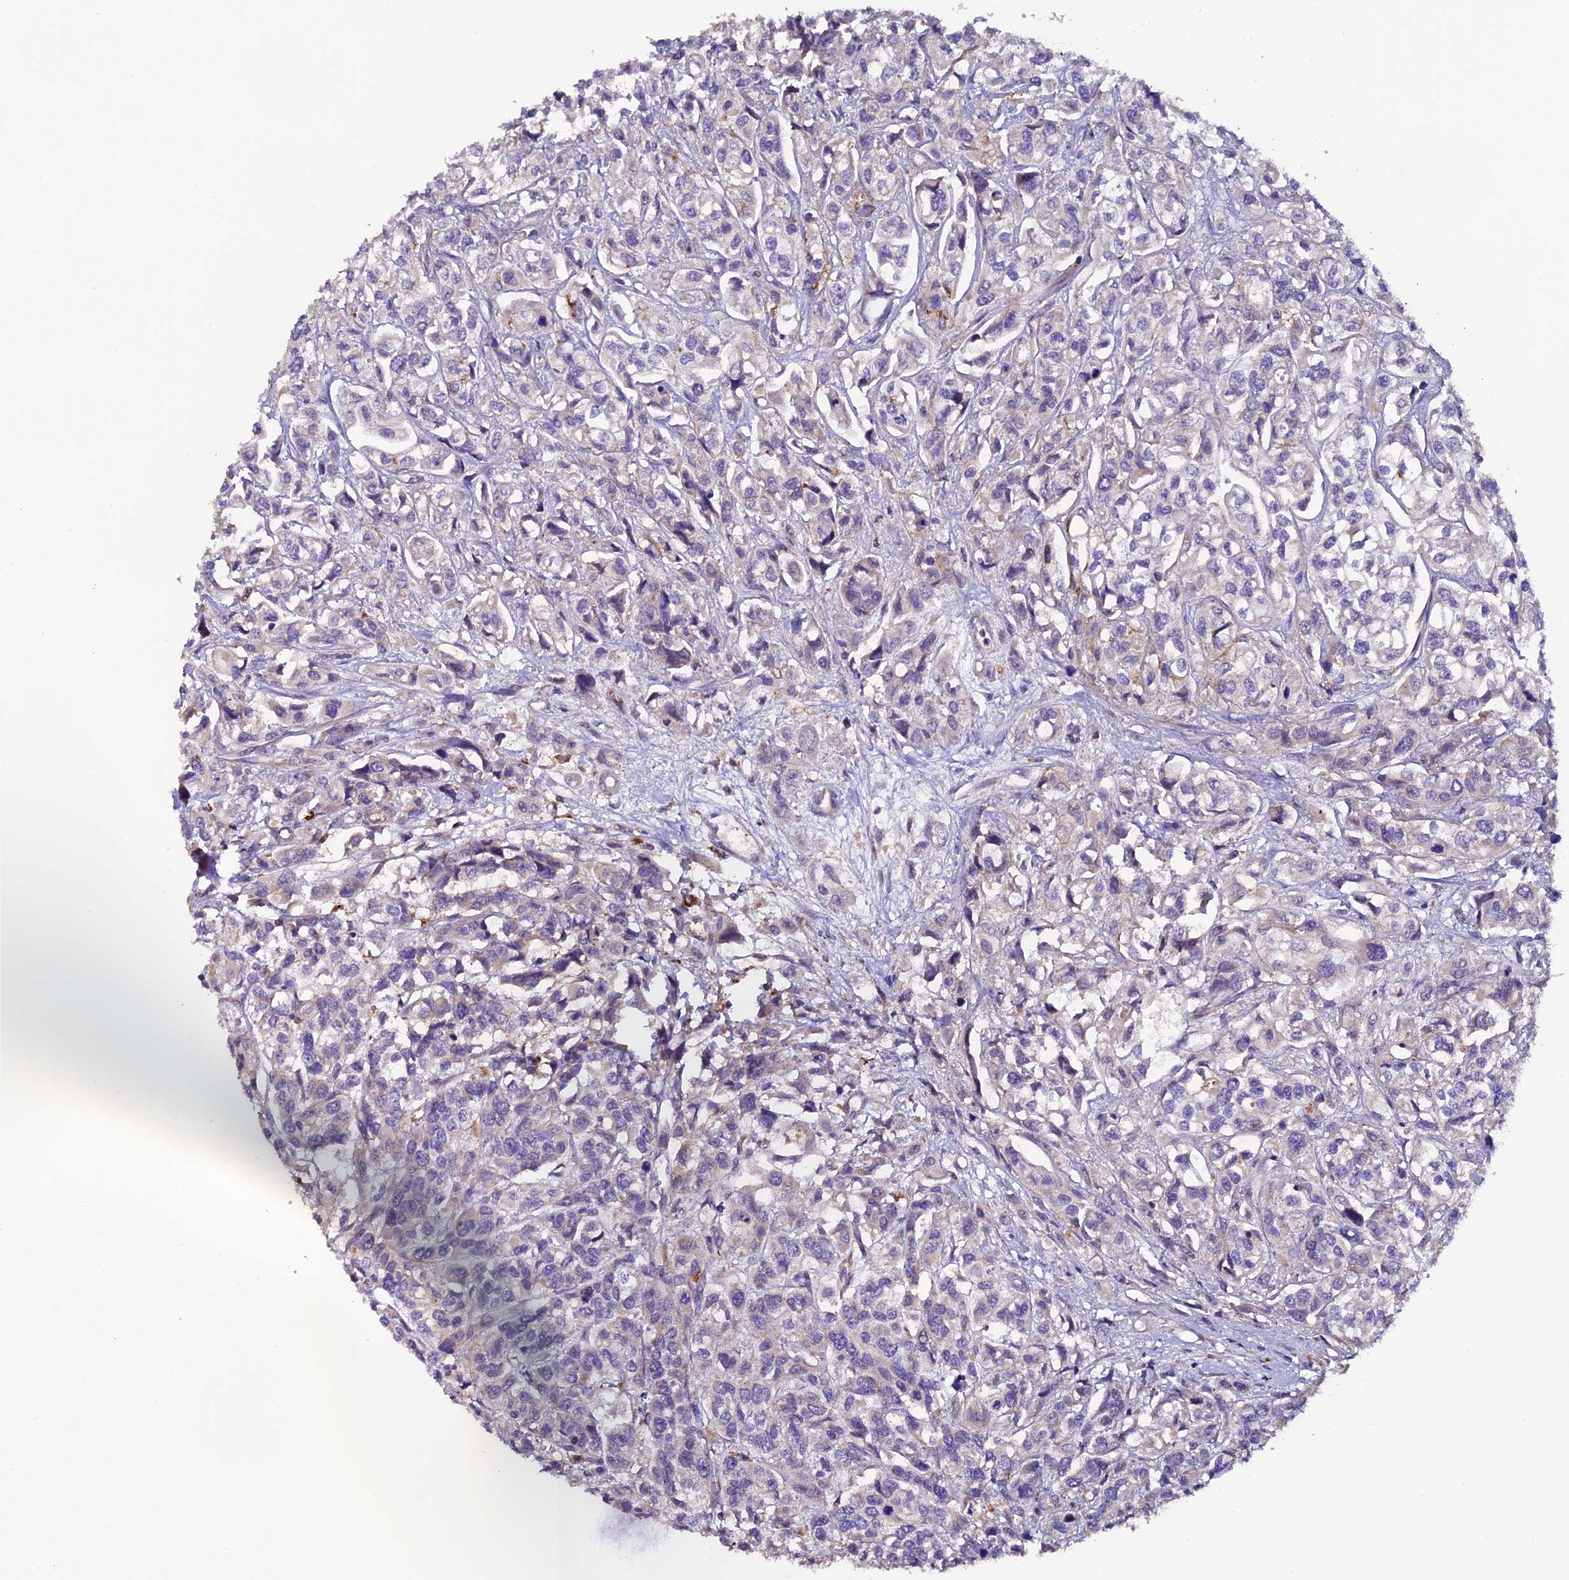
{"staining": {"intensity": "negative", "quantity": "none", "location": "none"}, "tissue": "urothelial cancer", "cell_type": "Tumor cells", "image_type": "cancer", "snomed": [{"axis": "morphology", "description": "Urothelial carcinoma, High grade"}, {"axis": "topography", "description": "Urinary bladder"}], "caption": "Human high-grade urothelial carcinoma stained for a protein using IHC exhibits no expression in tumor cells.", "gene": "CLN5", "patient": {"sex": "male", "age": 67}}